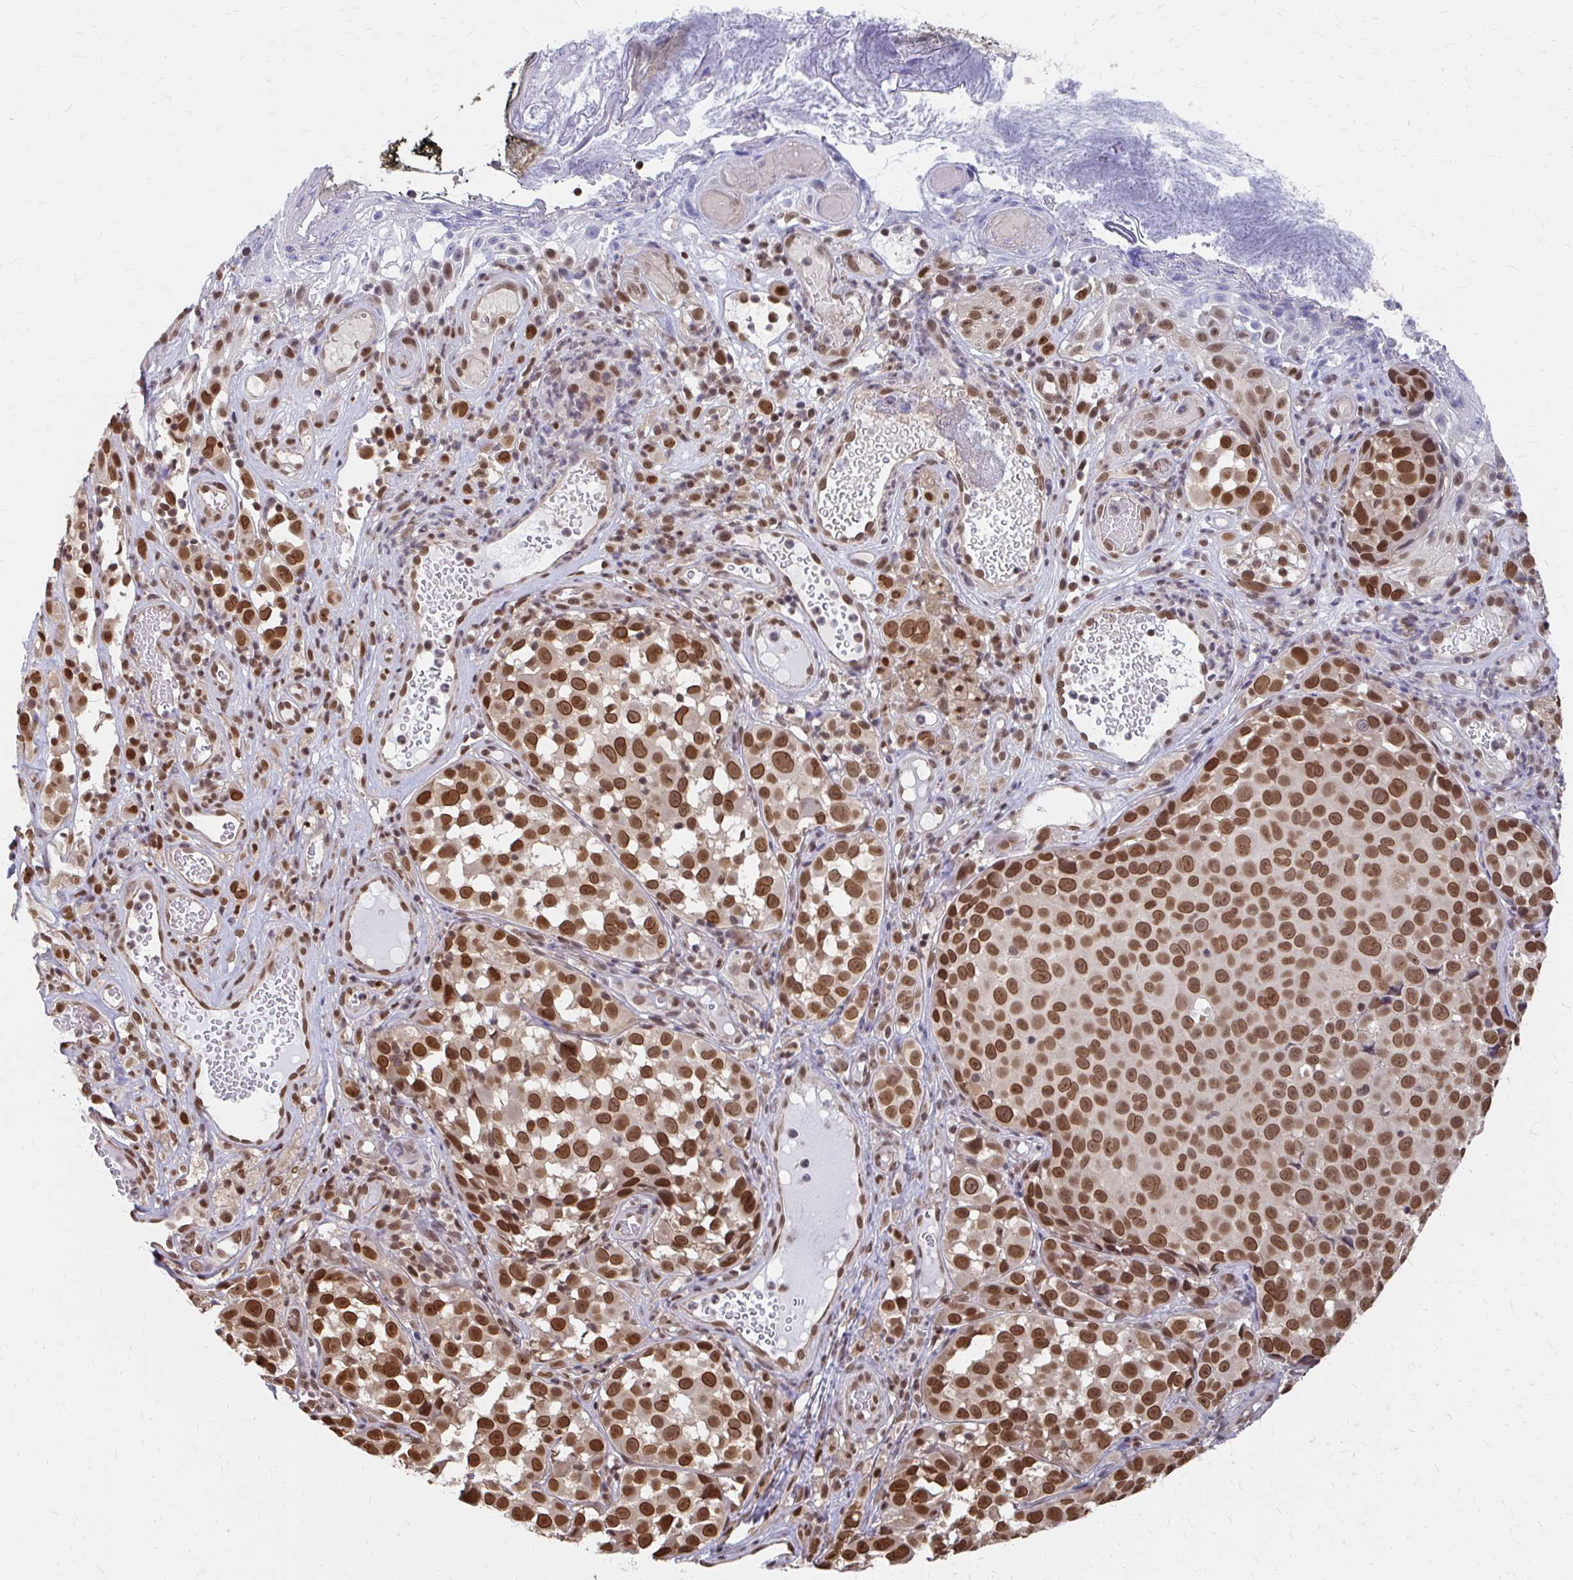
{"staining": {"intensity": "strong", "quantity": ">75%", "location": "cytoplasmic/membranous,nuclear"}, "tissue": "melanoma", "cell_type": "Tumor cells", "image_type": "cancer", "snomed": [{"axis": "morphology", "description": "Malignant melanoma, NOS"}, {"axis": "topography", "description": "Skin"}], "caption": "Immunohistochemistry staining of malignant melanoma, which shows high levels of strong cytoplasmic/membranous and nuclear expression in approximately >75% of tumor cells indicating strong cytoplasmic/membranous and nuclear protein staining. The staining was performed using DAB (3,3'-diaminobenzidine) (brown) for protein detection and nuclei were counterstained in hematoxylin (blue).", "gene": "XPO1", "patient": {"sex": "male", "age": 64}}